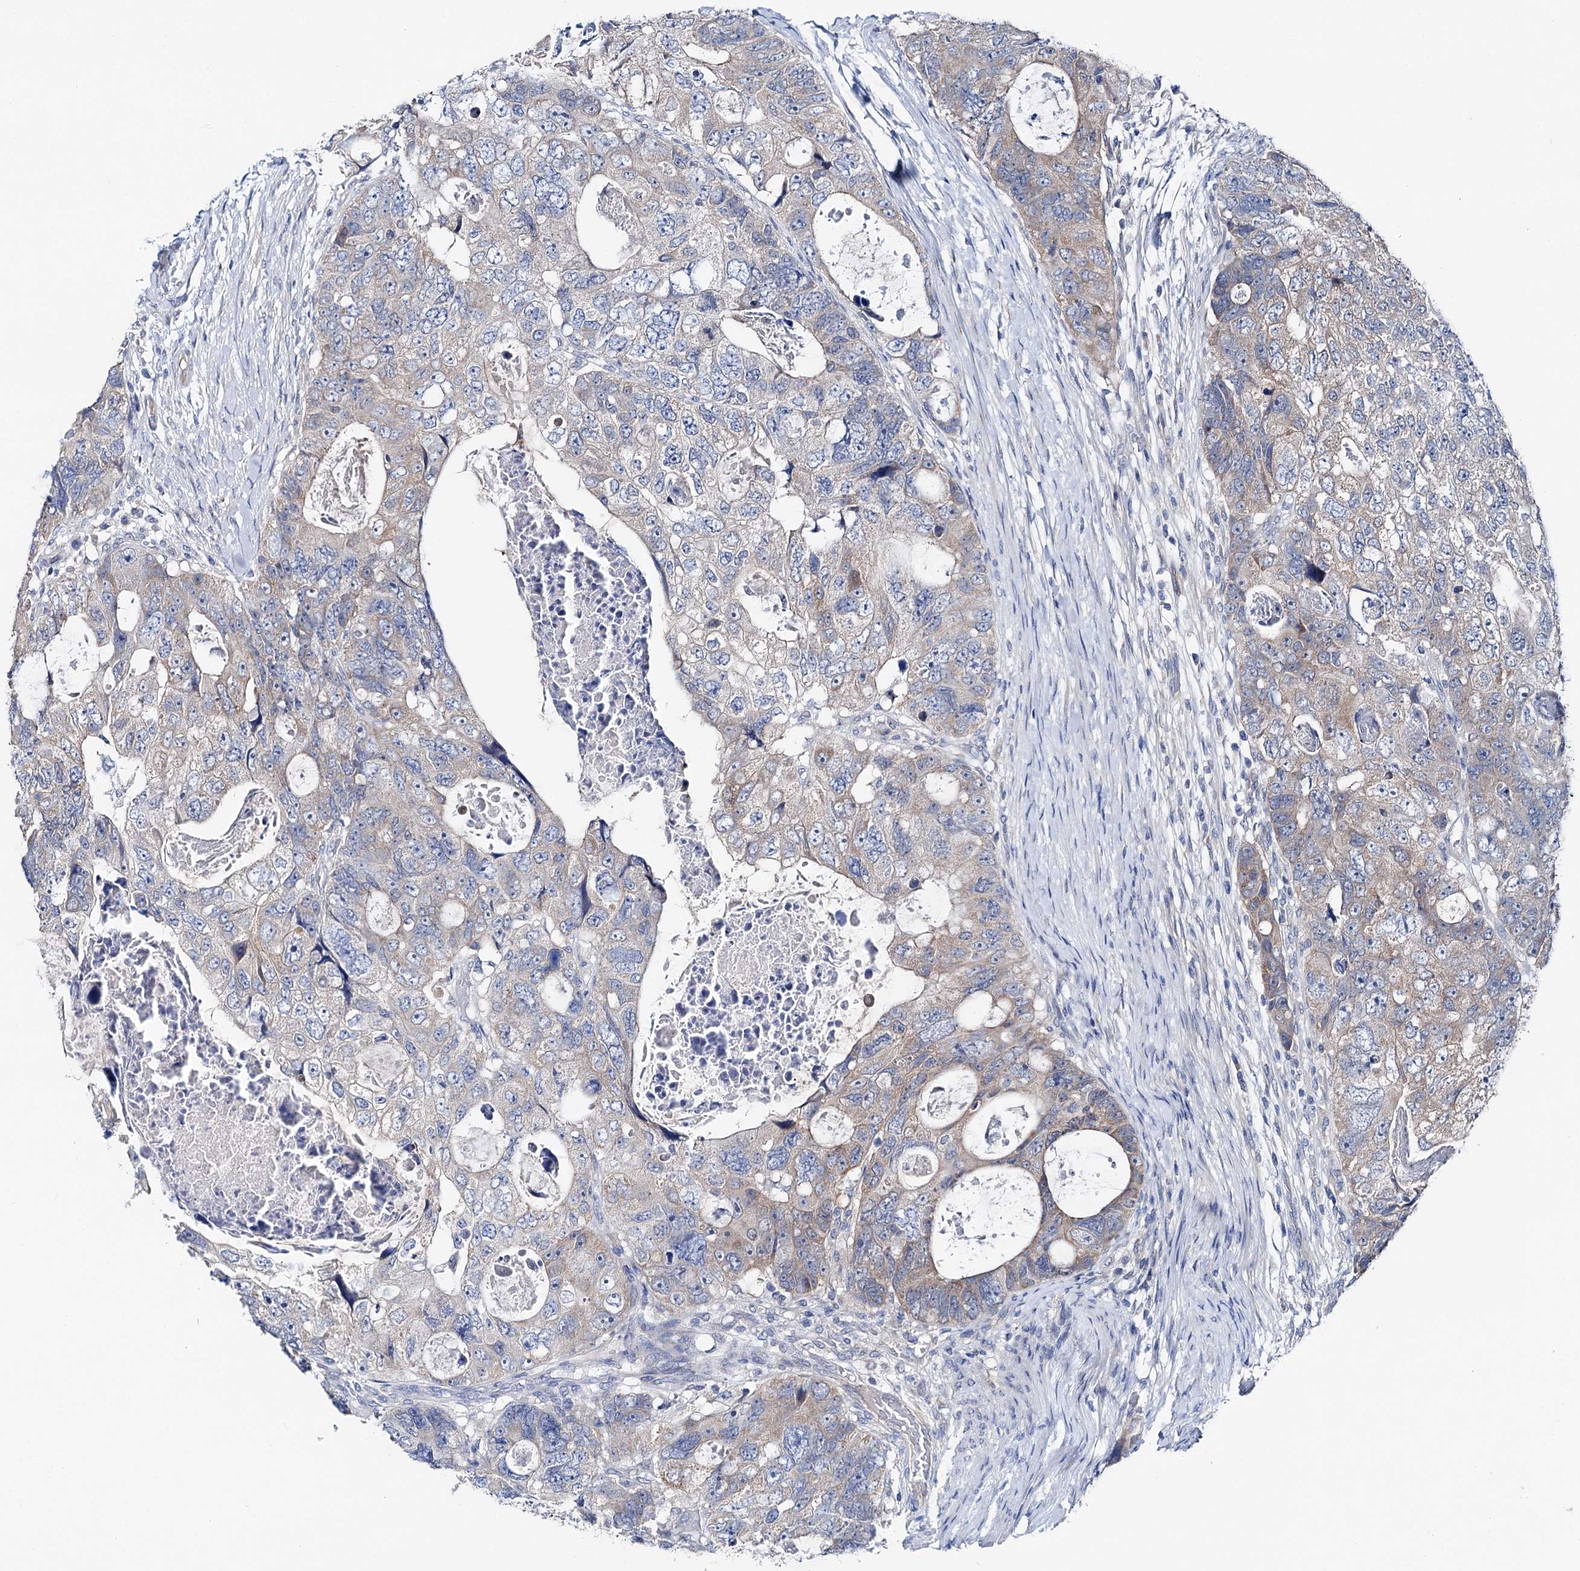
{"staining": {"intensity": "weak", "quantity": "25%-75%", "location": "cytoplasmic/membranous"}, "tissue": "colorectal cancer", "cell_type": "Tumor cells", "image_type": "cancer", "snomed": [{"axis": "morphology", "description": "Adenocarcinoma, NOS"}, {"axis": "topography", "description": "Rectum"}], "caption": "A high-resolution photomicrograph shows immunohistochemistry staining of colorectal cancer, which demonstrates weak cytoplasmic/membranous staining in about 25%-75% of tumor cells.", "gene": "SHROOM1", "patient": {"sex": "male", "age": 59}}